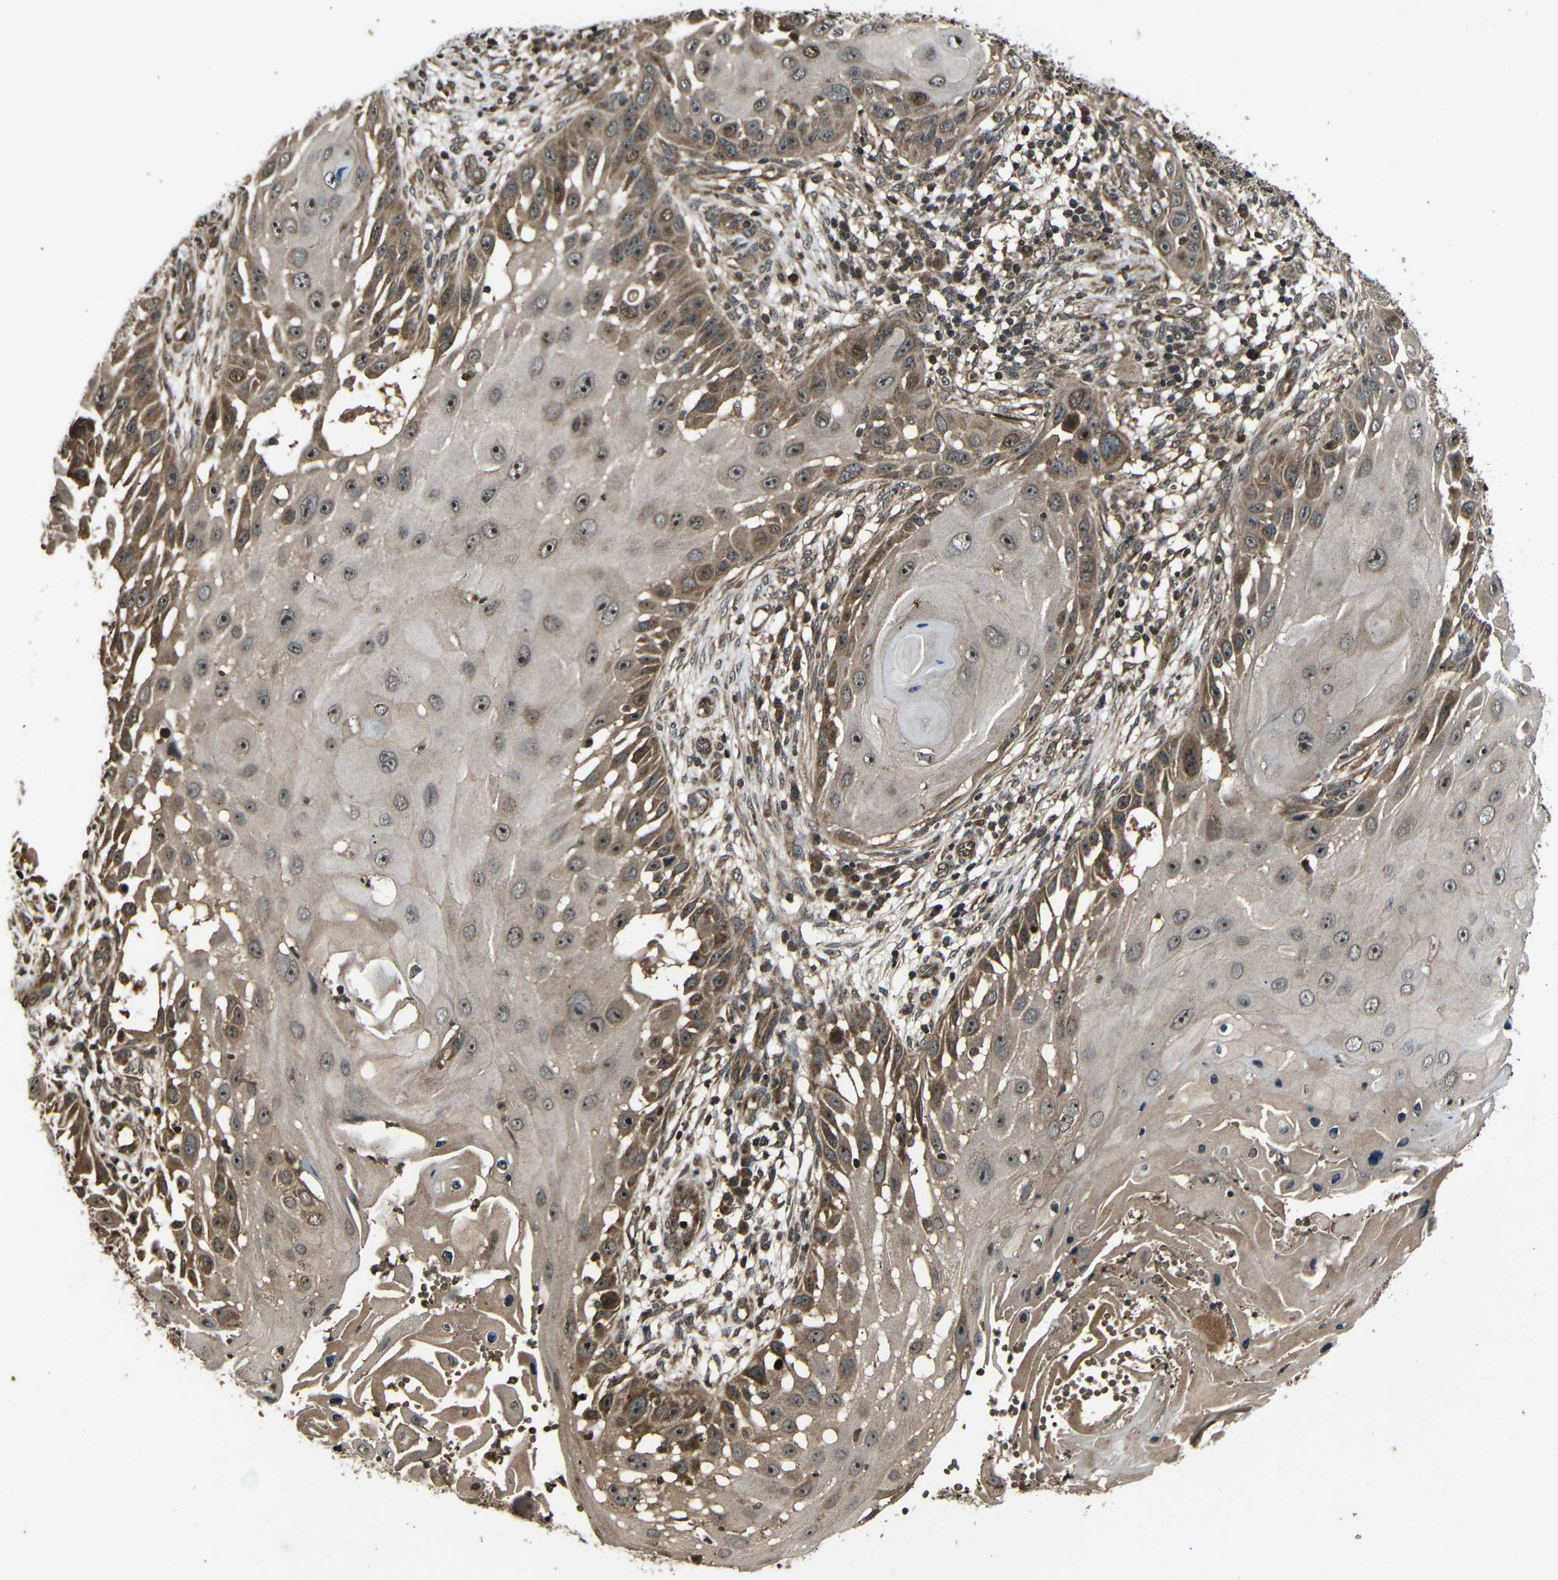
{"staining": {"intensity": "moderate", "quantity": ">75%", "location": "cytoplasmic/membranous,nuclear"}, "tissue": "skin cancer", "cell_type": "Tumor cells", "image_type": "cancer", "snomed": [{"axis": "morphology", "description": "Squamous cell carcinoma, NOS"}, {"axis": "topography", "description": "Skin"}], "caption": "Tumor cells demonstrate medium levels of moderate cytoplasmic/membranous and nuclear expression in approximately >75% of cells in human squamous cell carcinoma (skin). (DAB (3,3'-diaminobenzidine) IHC with brightfield microscopy, high magnification).", "gene": "PLK2", "patient": {"sex": "female", "age": 44}}